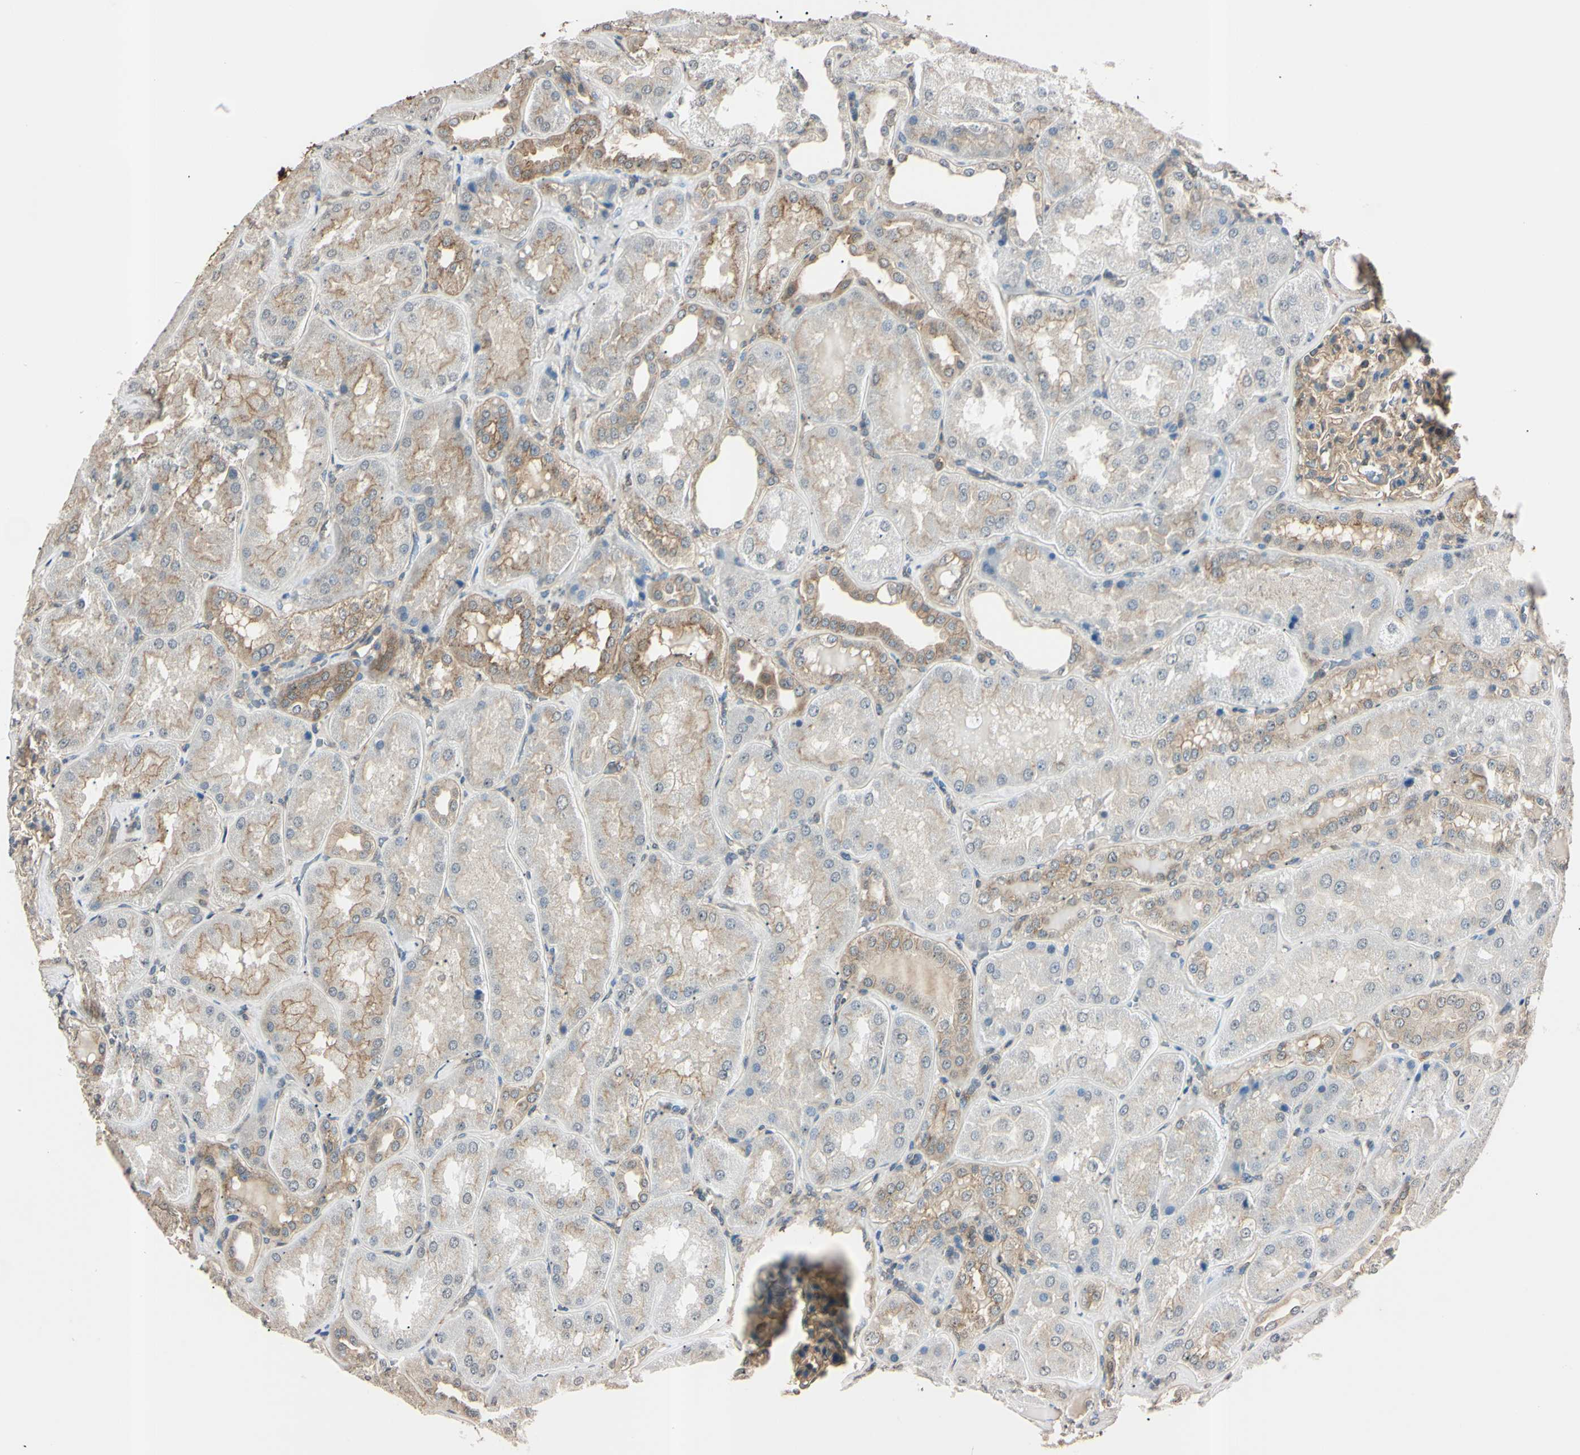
{"staining": {"intensity": "moderate", "quantity": "25%-75%", "location": "cytoplasmic/membranous"}, "tissue": "kidney", "cell_type": "Cells in glomeruli", "image_type": "normal", "snomed": [{"axis": "morphology", "description": "Normal tissue, NOS"}, {"axis": "topography", "description": "Kidney"}], "caption": "Benign kidney was stained to show a protein in brown. There is medium levels of moderate cytoplasmic/membranous positivity in about 25%-75% of cells in glomeruli. Immunohistochemistry stains the protein of interest in brown and the nuclei are stained blue.", "gene": "EPN1", "patient": {"sex": "female", "age": 56}}